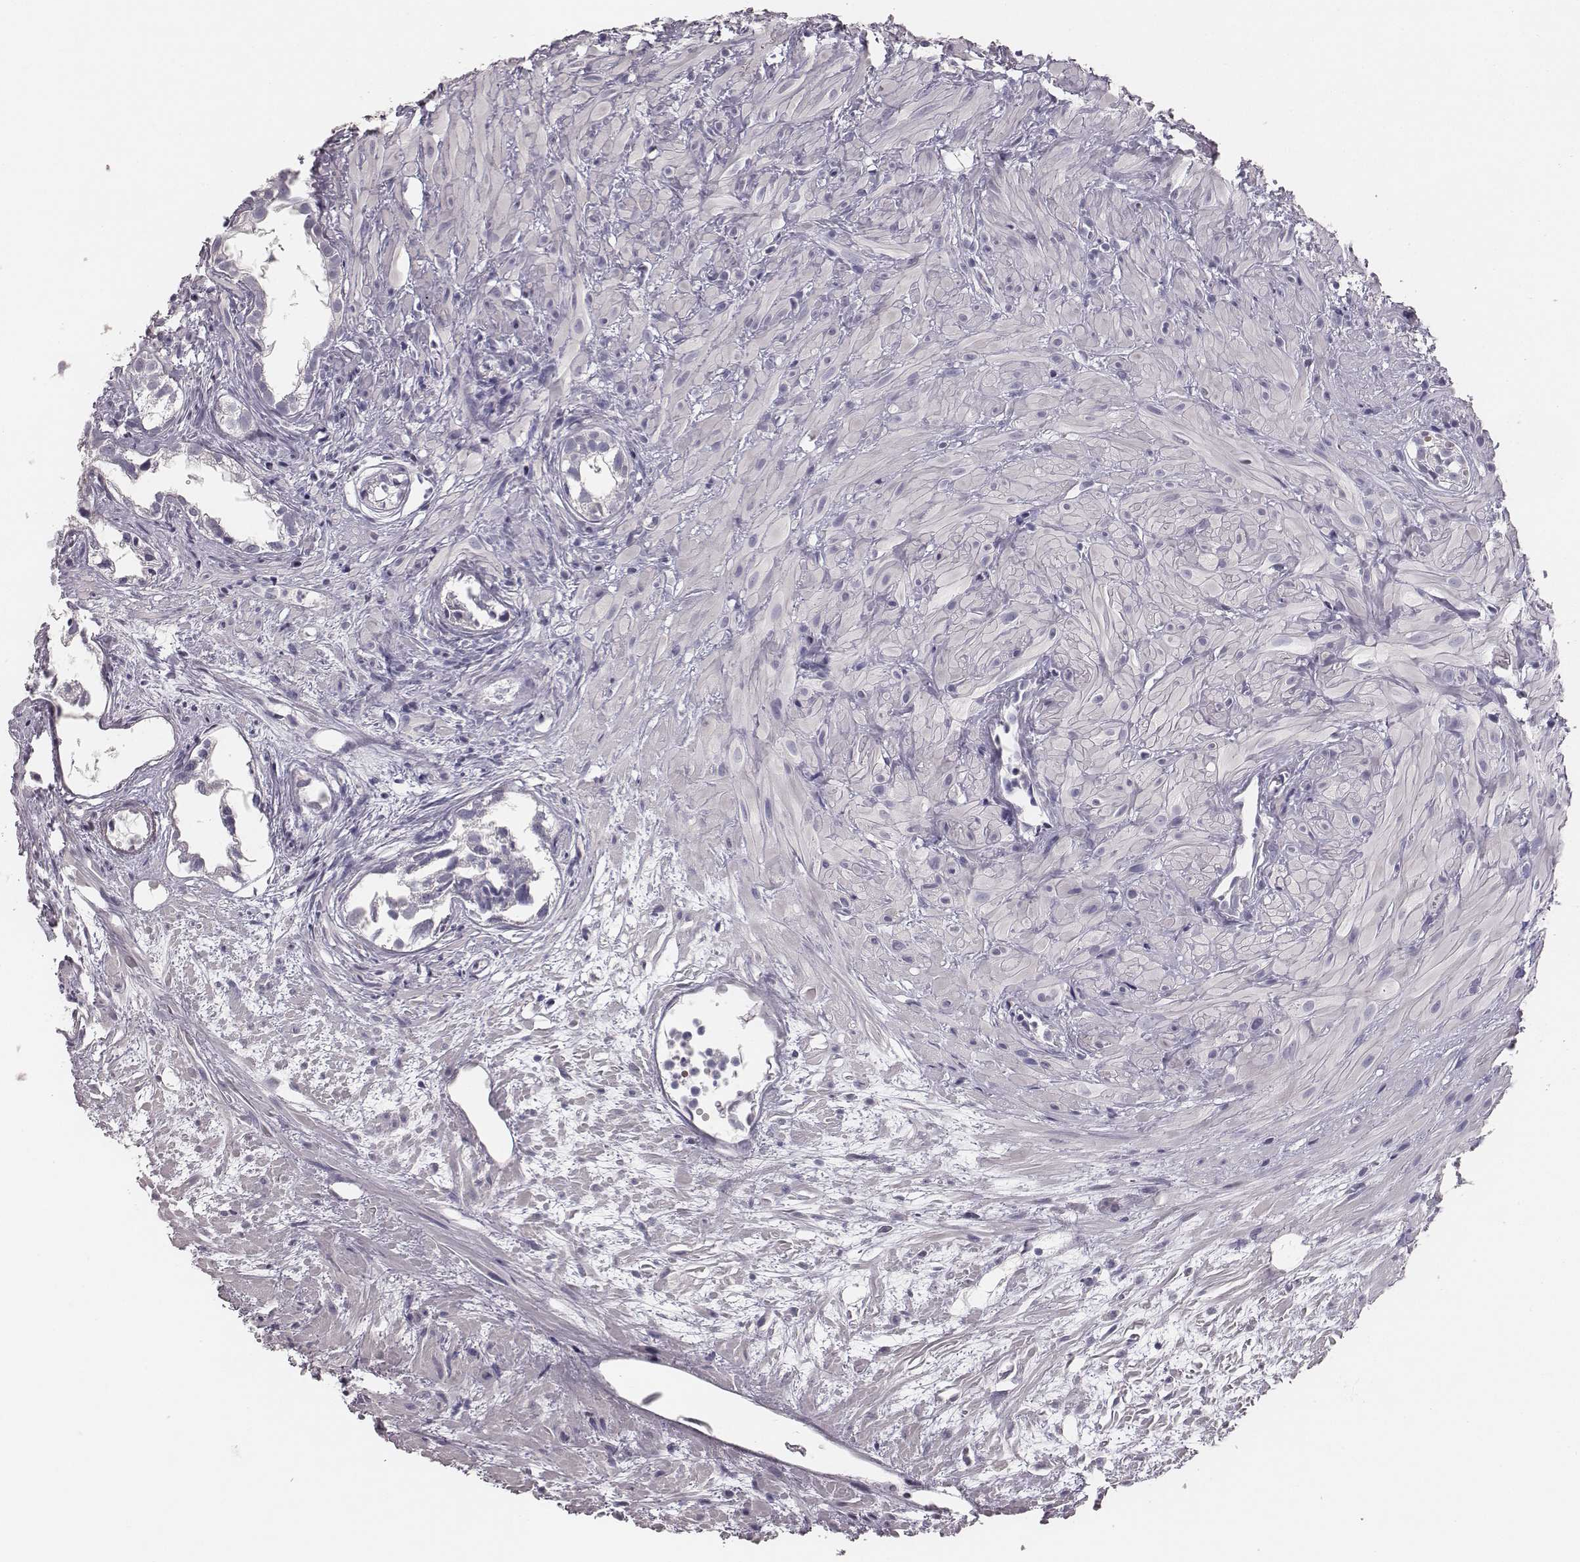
{"staining": {"intensity": "negative", "quantity": "none", "location": "none"}, "tissue": "prostate cancer", "cell_type": "Tumor cells", "image_type": "cancer", "snomed": [{"axis": "morphology", "description": "Adenocarcinoma, High grade"}, {"axis": "topography", "description": "Prostate"}], "caption": "Immunohistochemistry of human adenocarcinoma (high-grade) (prostate) displays no staining in tumor cells. (DAB immunohistochemistry, high magnification).", "gene": "MYH6", "patient": {"sex": "male", "age": 79}}